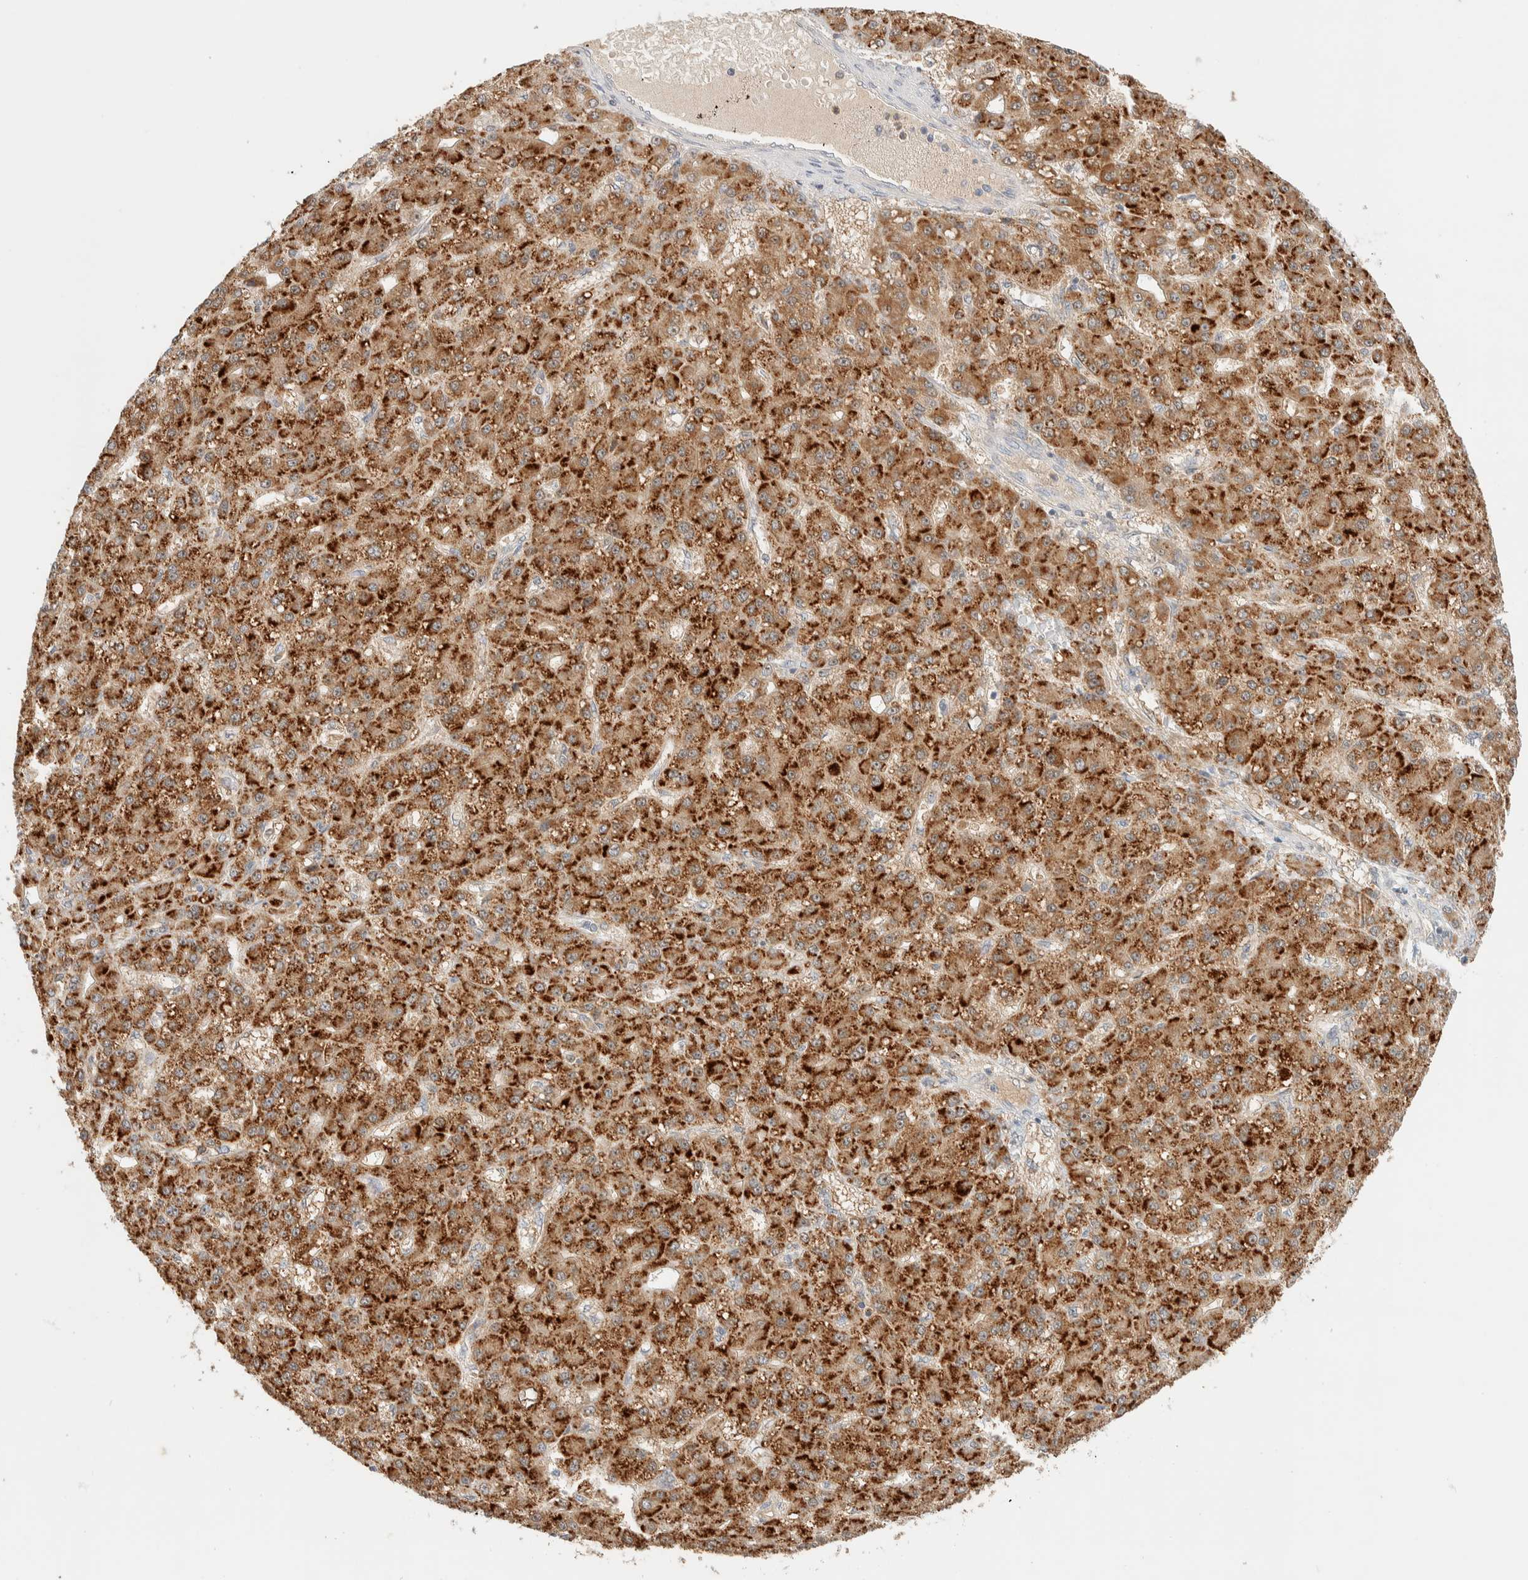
{"staining": {"intensity": "strong", "quantity": ">75%", "location": "cytoplasmic/membranous"}, "tissue": "liver cancer", "cell_type": "Tumor cells", "image_type": "cancer", "snomed": [{"axis": "morphology", "description": "Carcinoma, Hepatocellular, NOS"}, {"axis": "topography", "description": "Liver"}], "caption": "High-power microscopy captured an IHC micrograph of liver hepatocellular carcinoma, revealing strong cytoplasmic/membranous positivity in about >75% of tumor cells.", "gene": "HDHD3", "patient": {"sex": "male", "age": 67}}